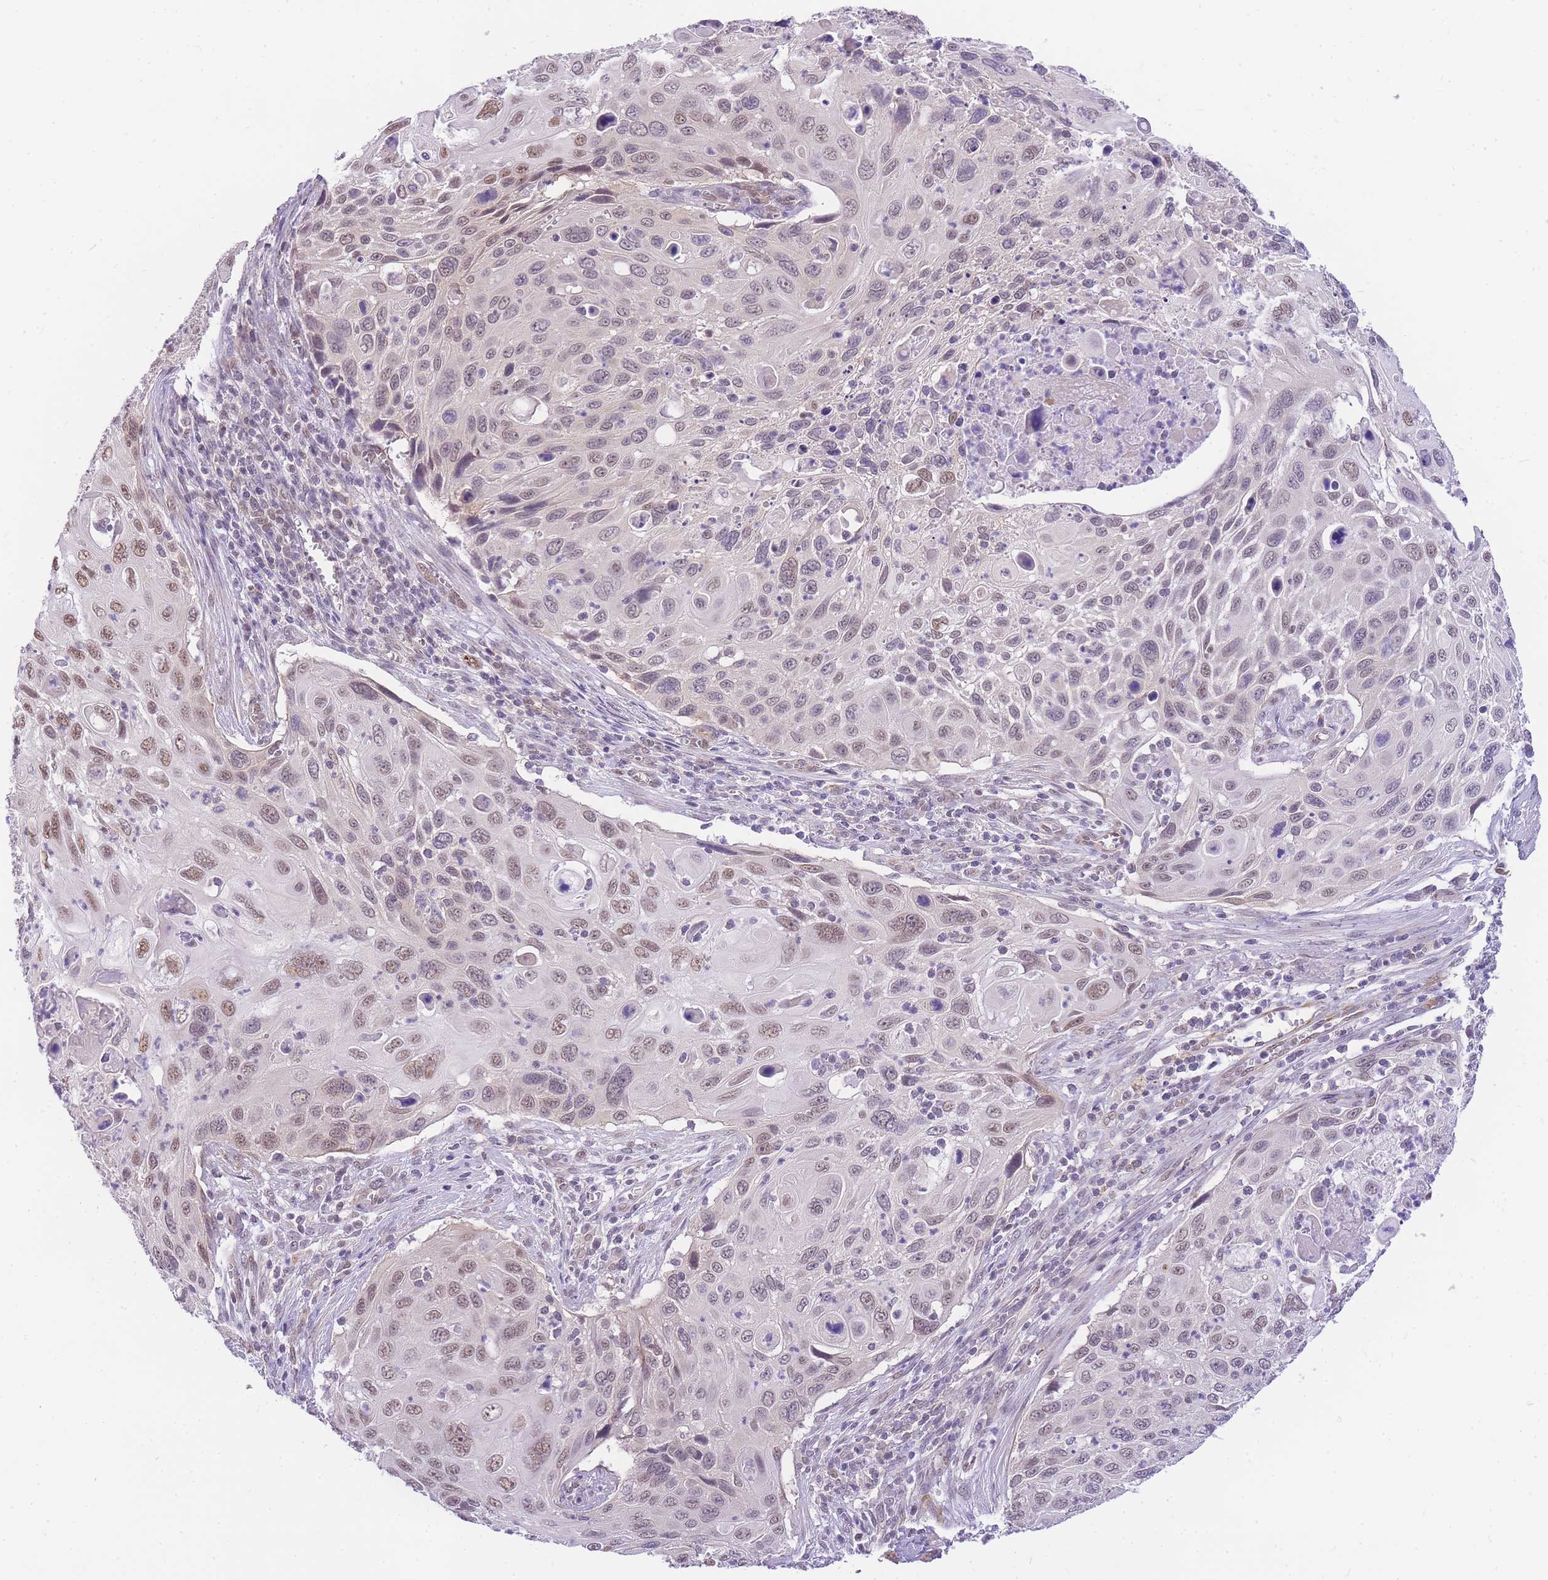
{"staining": {"intensity": "moderate", "quantity": "25%-75%", "location": "nuclear"}, "tissue": "cervical cancer", "cell_type": "Tumor cells", "image_type": "cancer", "snomed": [{"axis": "morphology", "description": "Squamous cell carcinoma, NOS"}, {"axis": "topography", "description": "Cervix"}], "caption": "The micrograph displays staining of cervical cancer, revealing moderate nuclear protein staining (brown color) within tumor cells.", "gene": "S100PBP", "patient": {"sex": "female", "age": 70}}